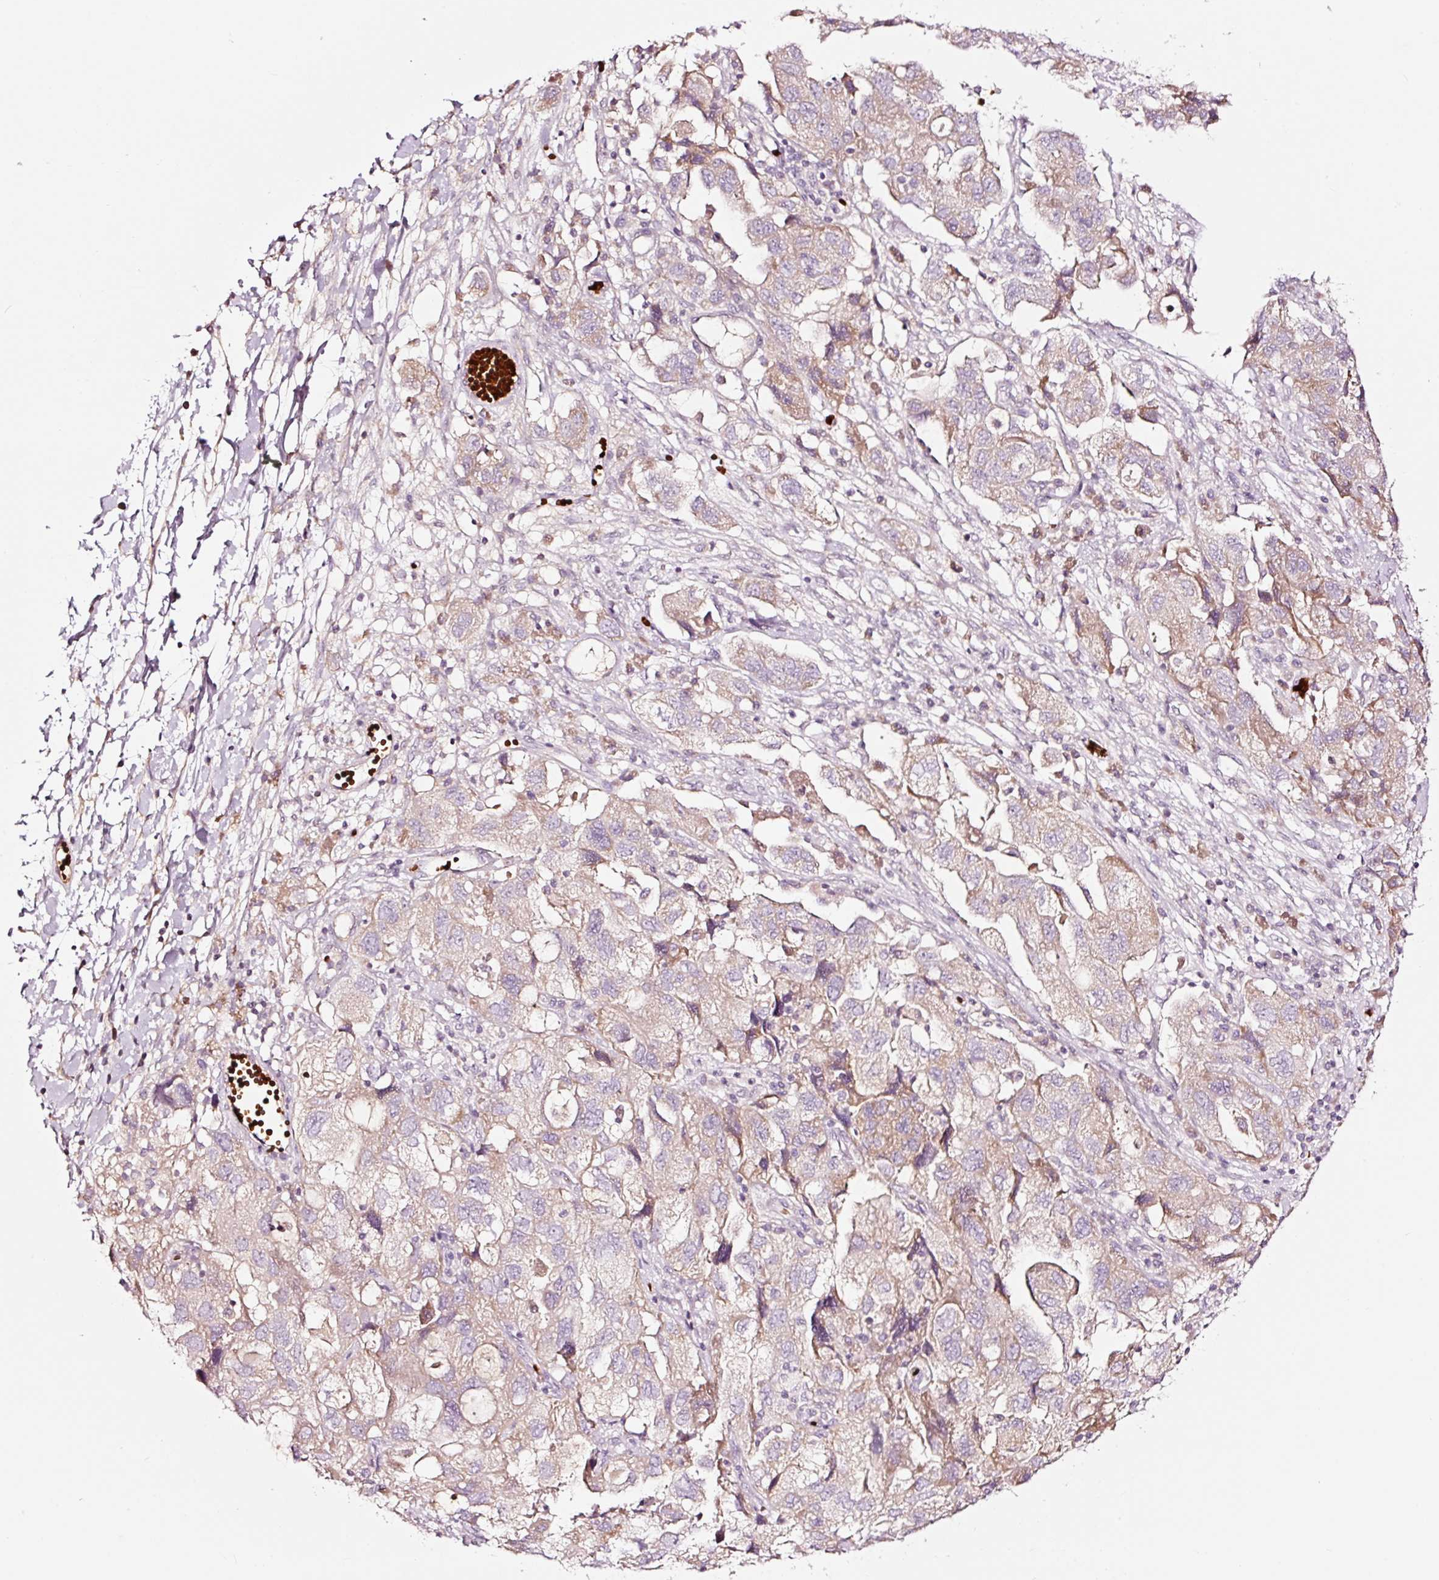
{"staining": {"intensity": "weak", "quantity": ">75%", "location": "cytoplasmic/membranous"}, "tissue": "ovarian cancer", "cell_type": "Tumor cells", "image_type": "cancer", "snomed": [{"axis": "morphology", "description": "Carcinoma, NOS"}, {"axis": "morphology", "description": "Cystadenocarcinoma, serous, NOS"}, {"axis": "topography", "description": "Ovary"}], "caption": "The micrograph exhibits a brown stain indicating the presence of a protein in the cytoplasmic/membranous of tumor cells in ovarian cancer.", "gene": "LDHAL6B", "patient": {"sex": "female", "age": 69}}